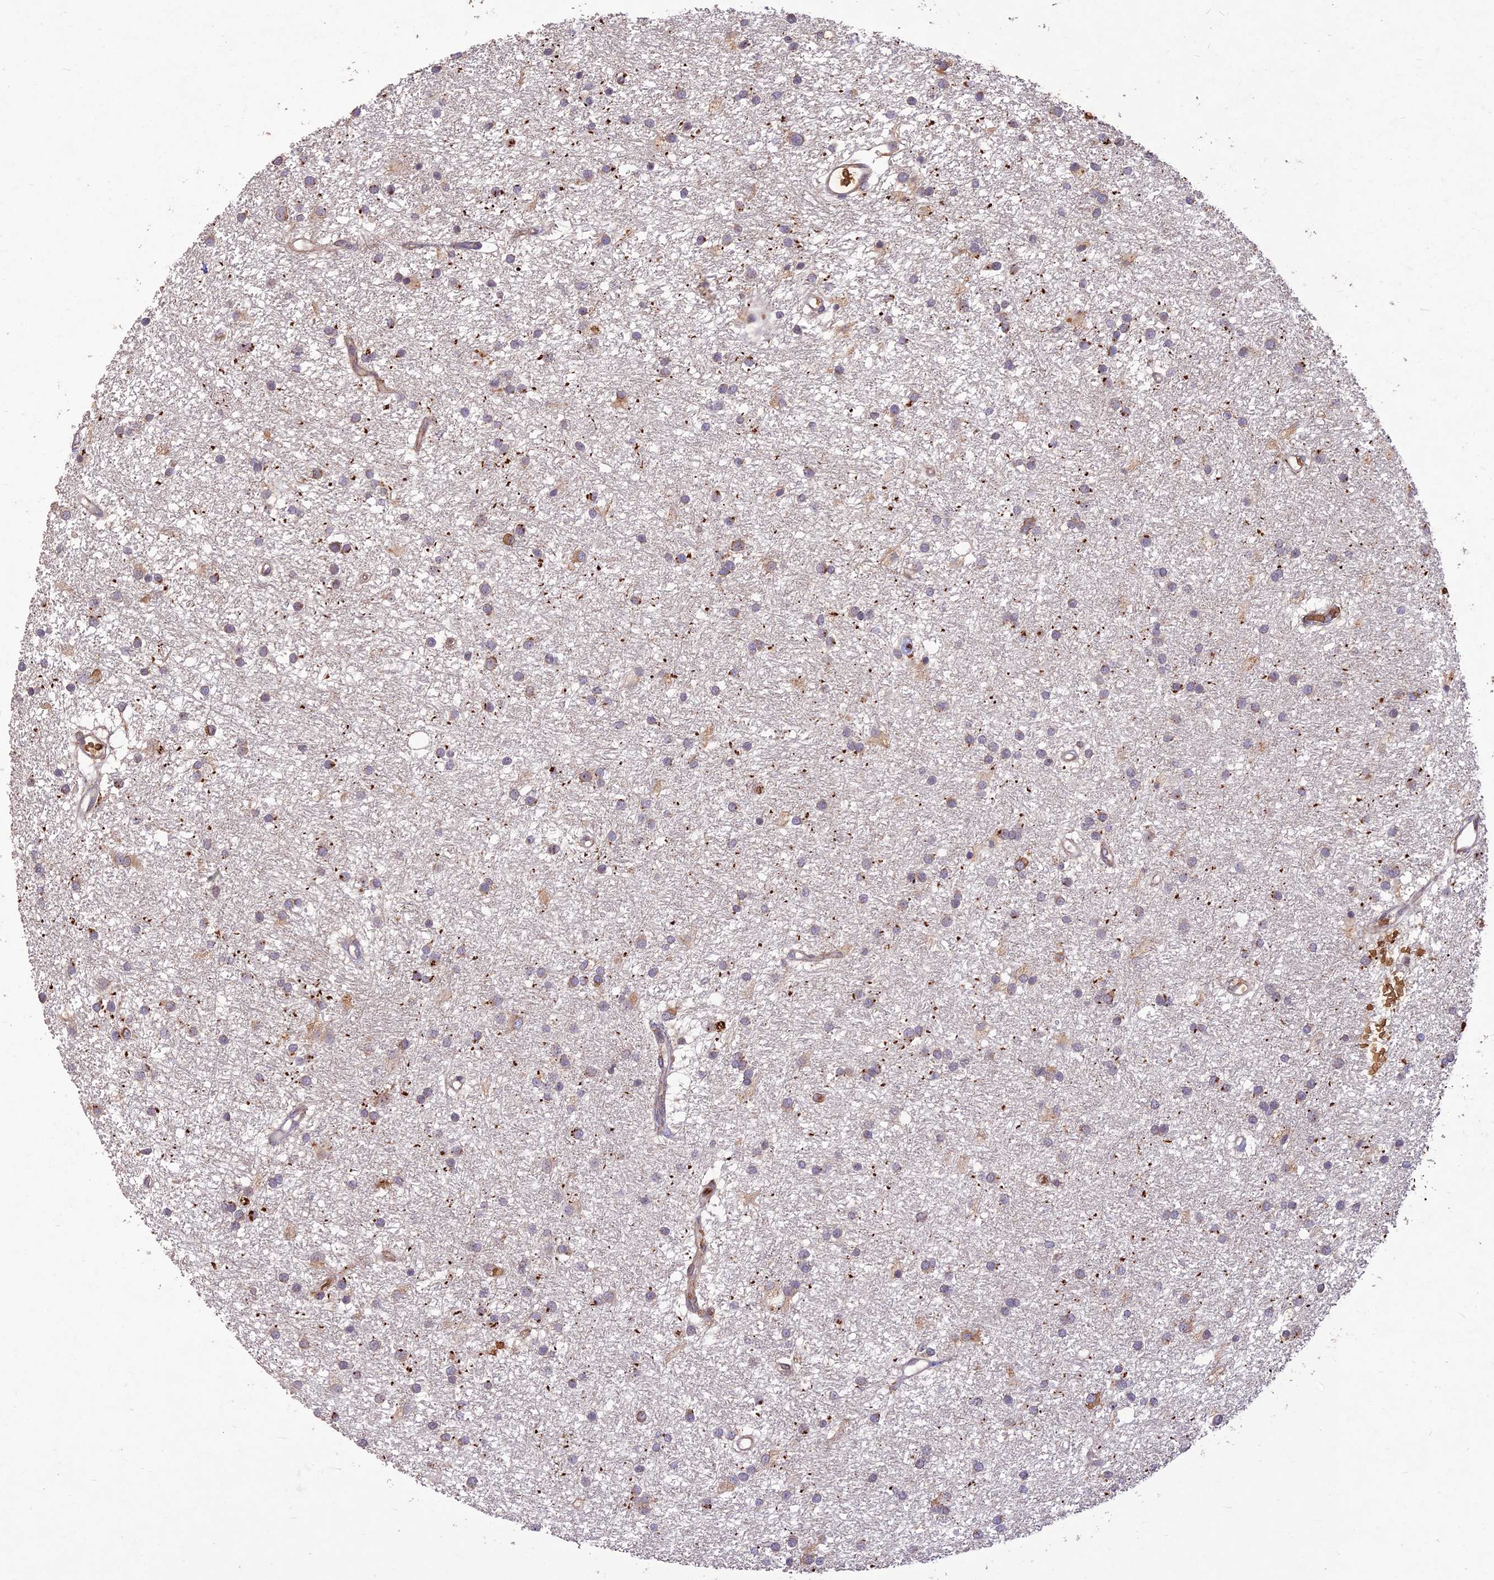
{"staining": {"intensity": "negative", "quantity": "none", "location": "none"}, "tissue": "glioma", "cell_type": "Tumor cells", "image_type": "cancer", "snomed": [{"axis": "morphology", "description": "Glioma, malignant, High grade"}, {"axis": "topography", "description": "Brain"}], "caption": "Immunohistochemical staining of glioma exhibits no significant positivity in tumor cells. The staining is performed using DAB (3,3'-diaminobenzidine) brown chromogen with nuclei counter-stained in using hematoxylin.", "gene": "PPP1R11", "patient": {"sex": "male", "age": 77}}